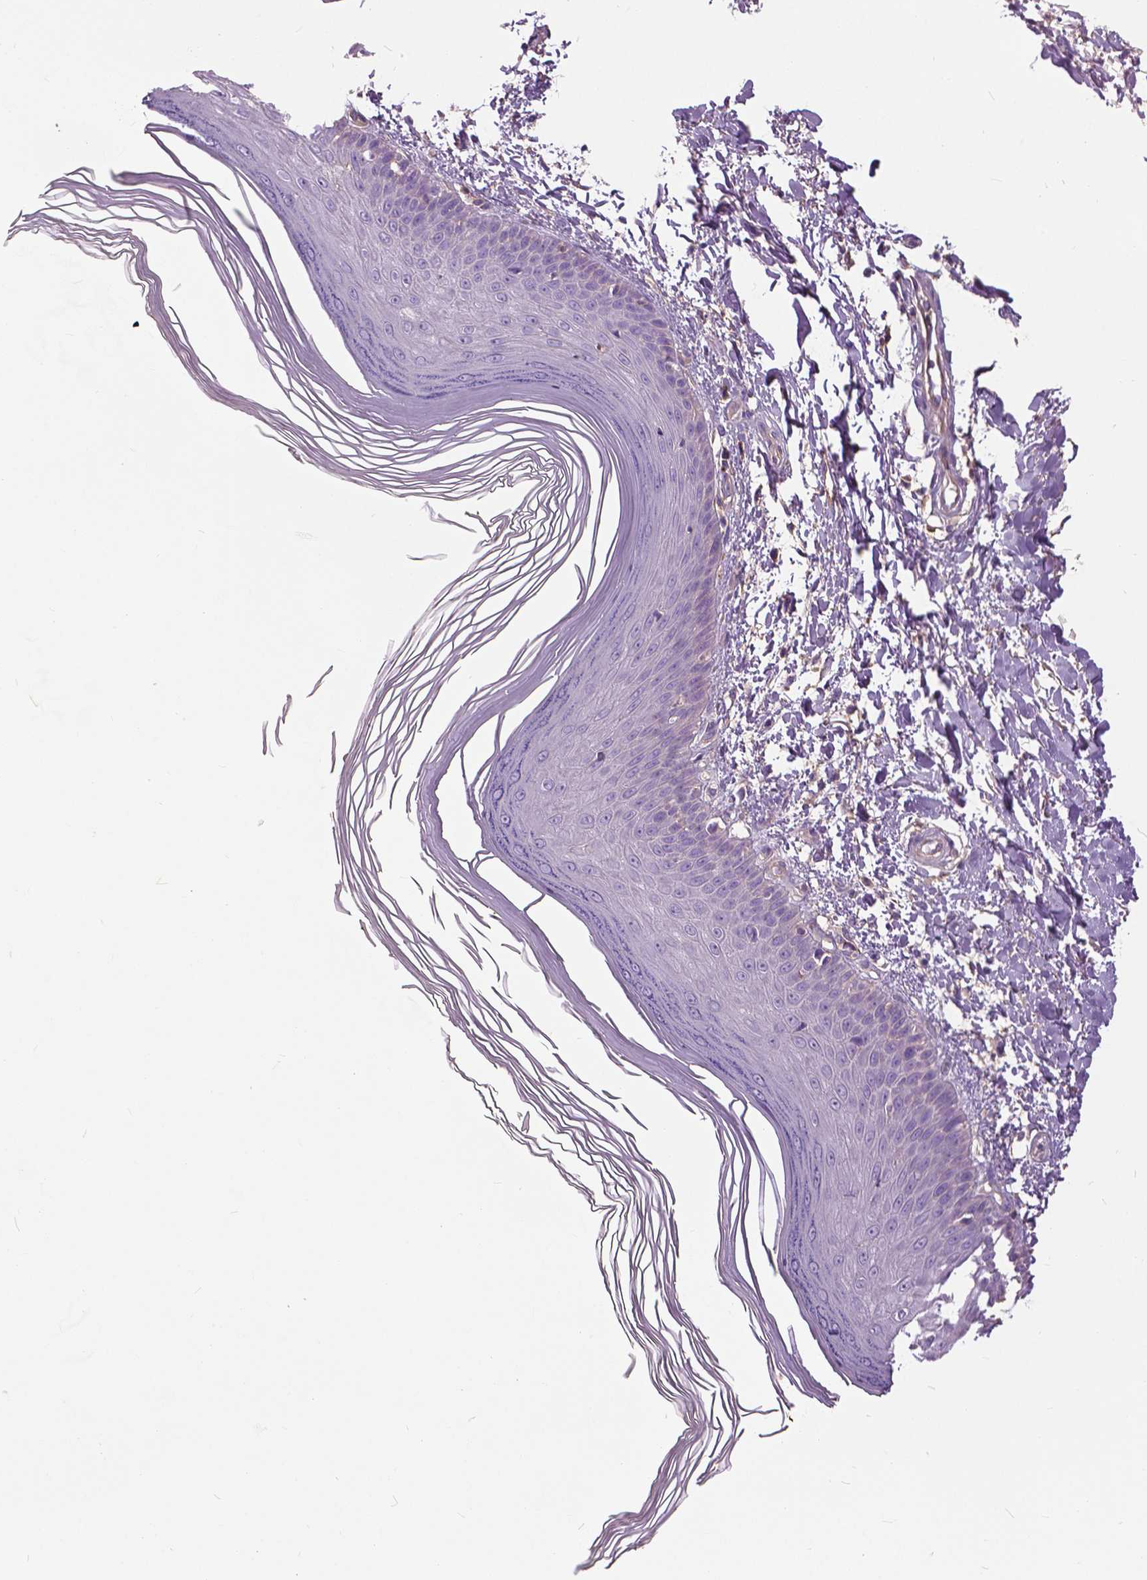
{"staining": {"intensity": "negative", "quantity": "none", "location": "none"}, "tissue": "skin", "cell_type": "Fibroblasts", "image_type": "normal", "snomed": [{"axis": "morphology", "description": "Normal tissue, NOS"}, {"axis": "topography", "description": "Skin"}], "caption": "There is no significant expression in fibroblasts of skin. (Brightfield microscopy of DAB (3,3'-diaminobenzidine) immunohistochemistry (IHC) at high magnification).", "gene": "ANXA13", "patient": {"sex": "female", "age": 62}}